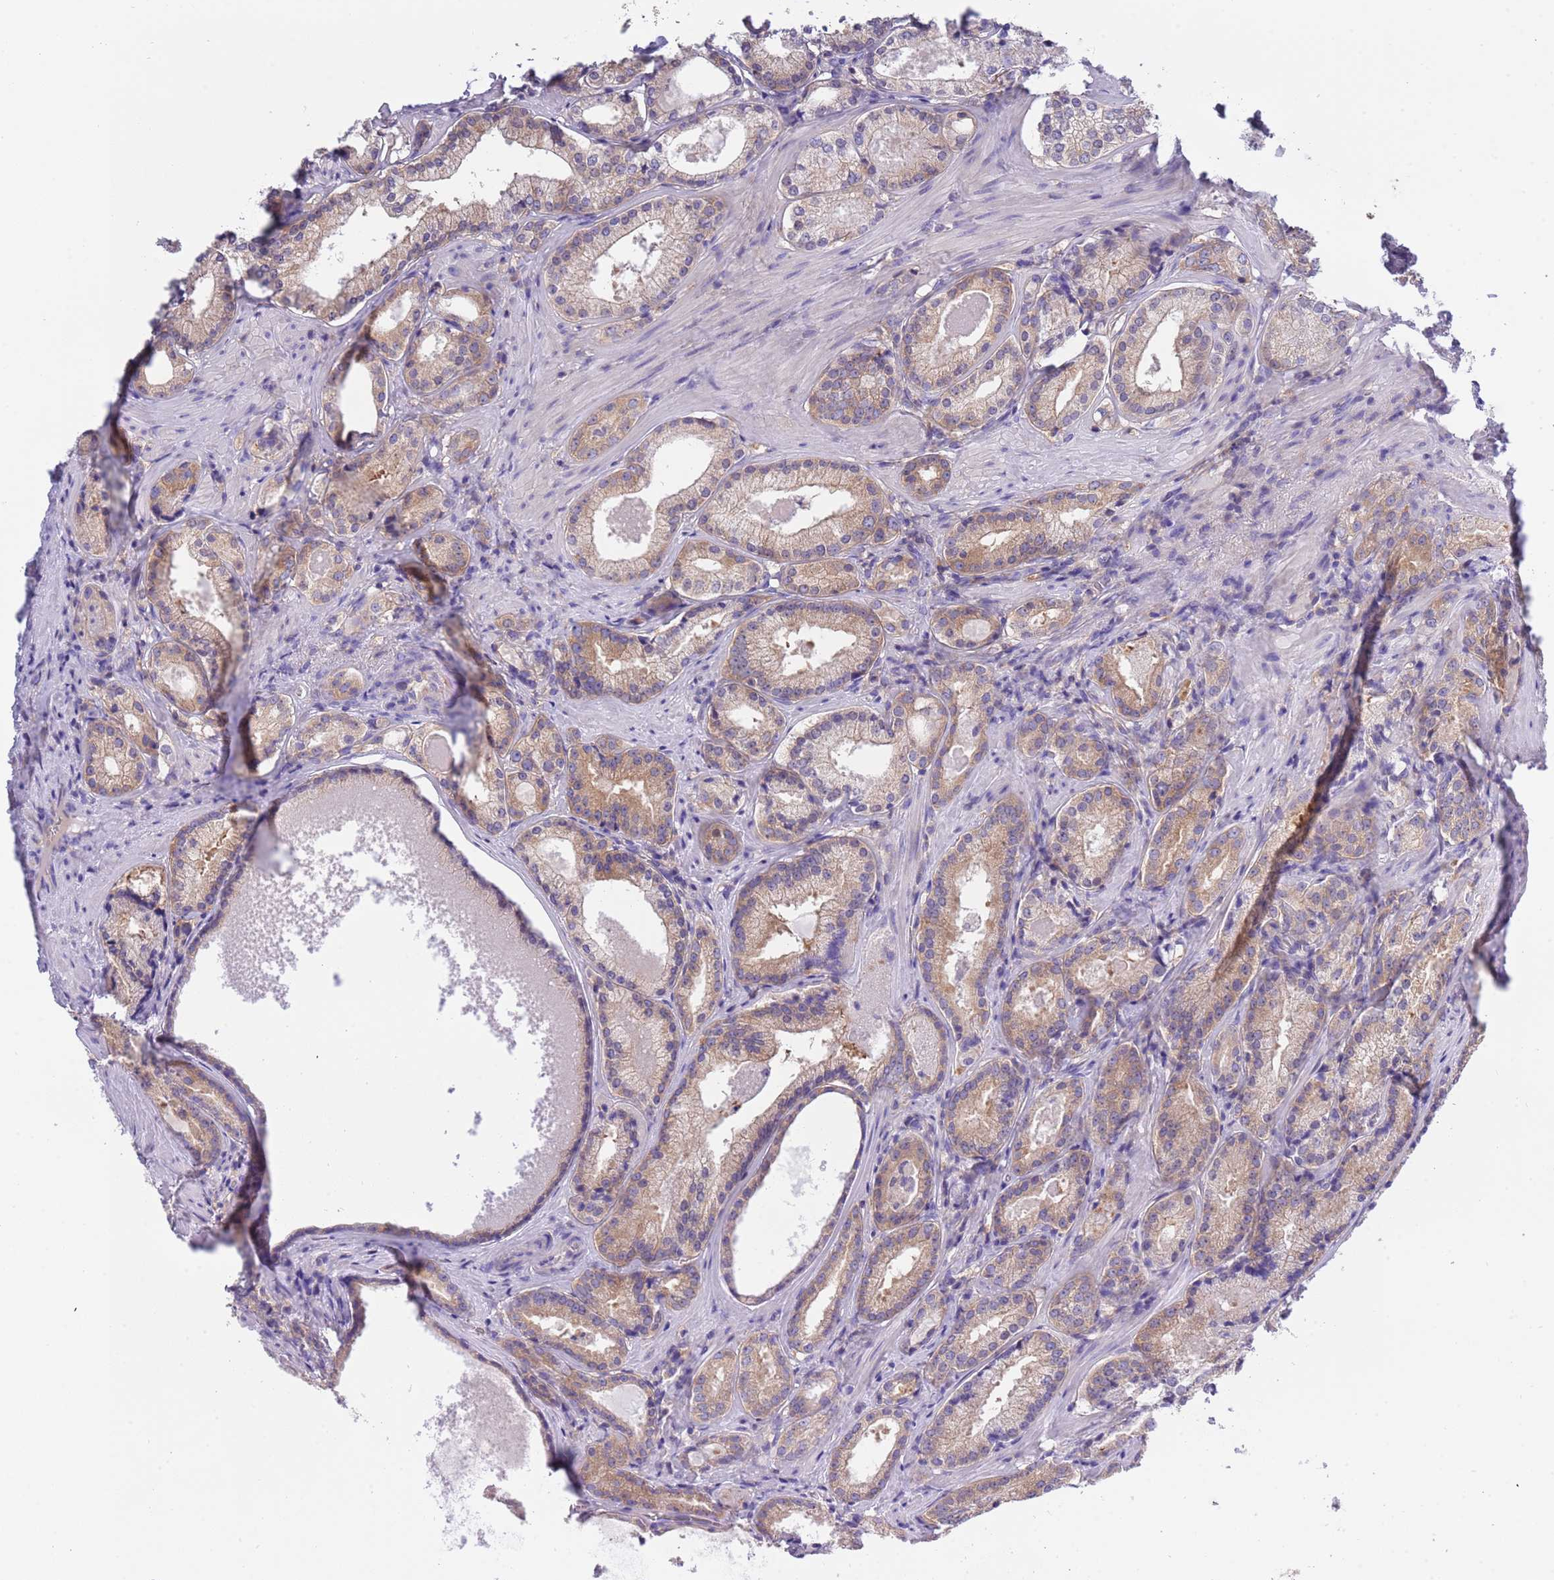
{"staining": {"intensity": "moderate", "quantity": ">75%", "location": "cytoplasmic/membranous"}, "tissue": "prostate cancer", "cell_type": "Tumor cells", "image_type": "cancer", "snomed": [{"axis": "morphology", "description": "Adenocarcinoma, Low grade"}, {"axis": "topography", "description": "Prostate"}], "caption": "Moderate cytoplasmic/membranous positivity for a protein is identified in about >75% of tumor cells of low-grade adenocarcinoma (prostate) using immunohistochemistry (IHC).", "gene": "STIP1", "patient": {"sex": "male", "age": 57}}